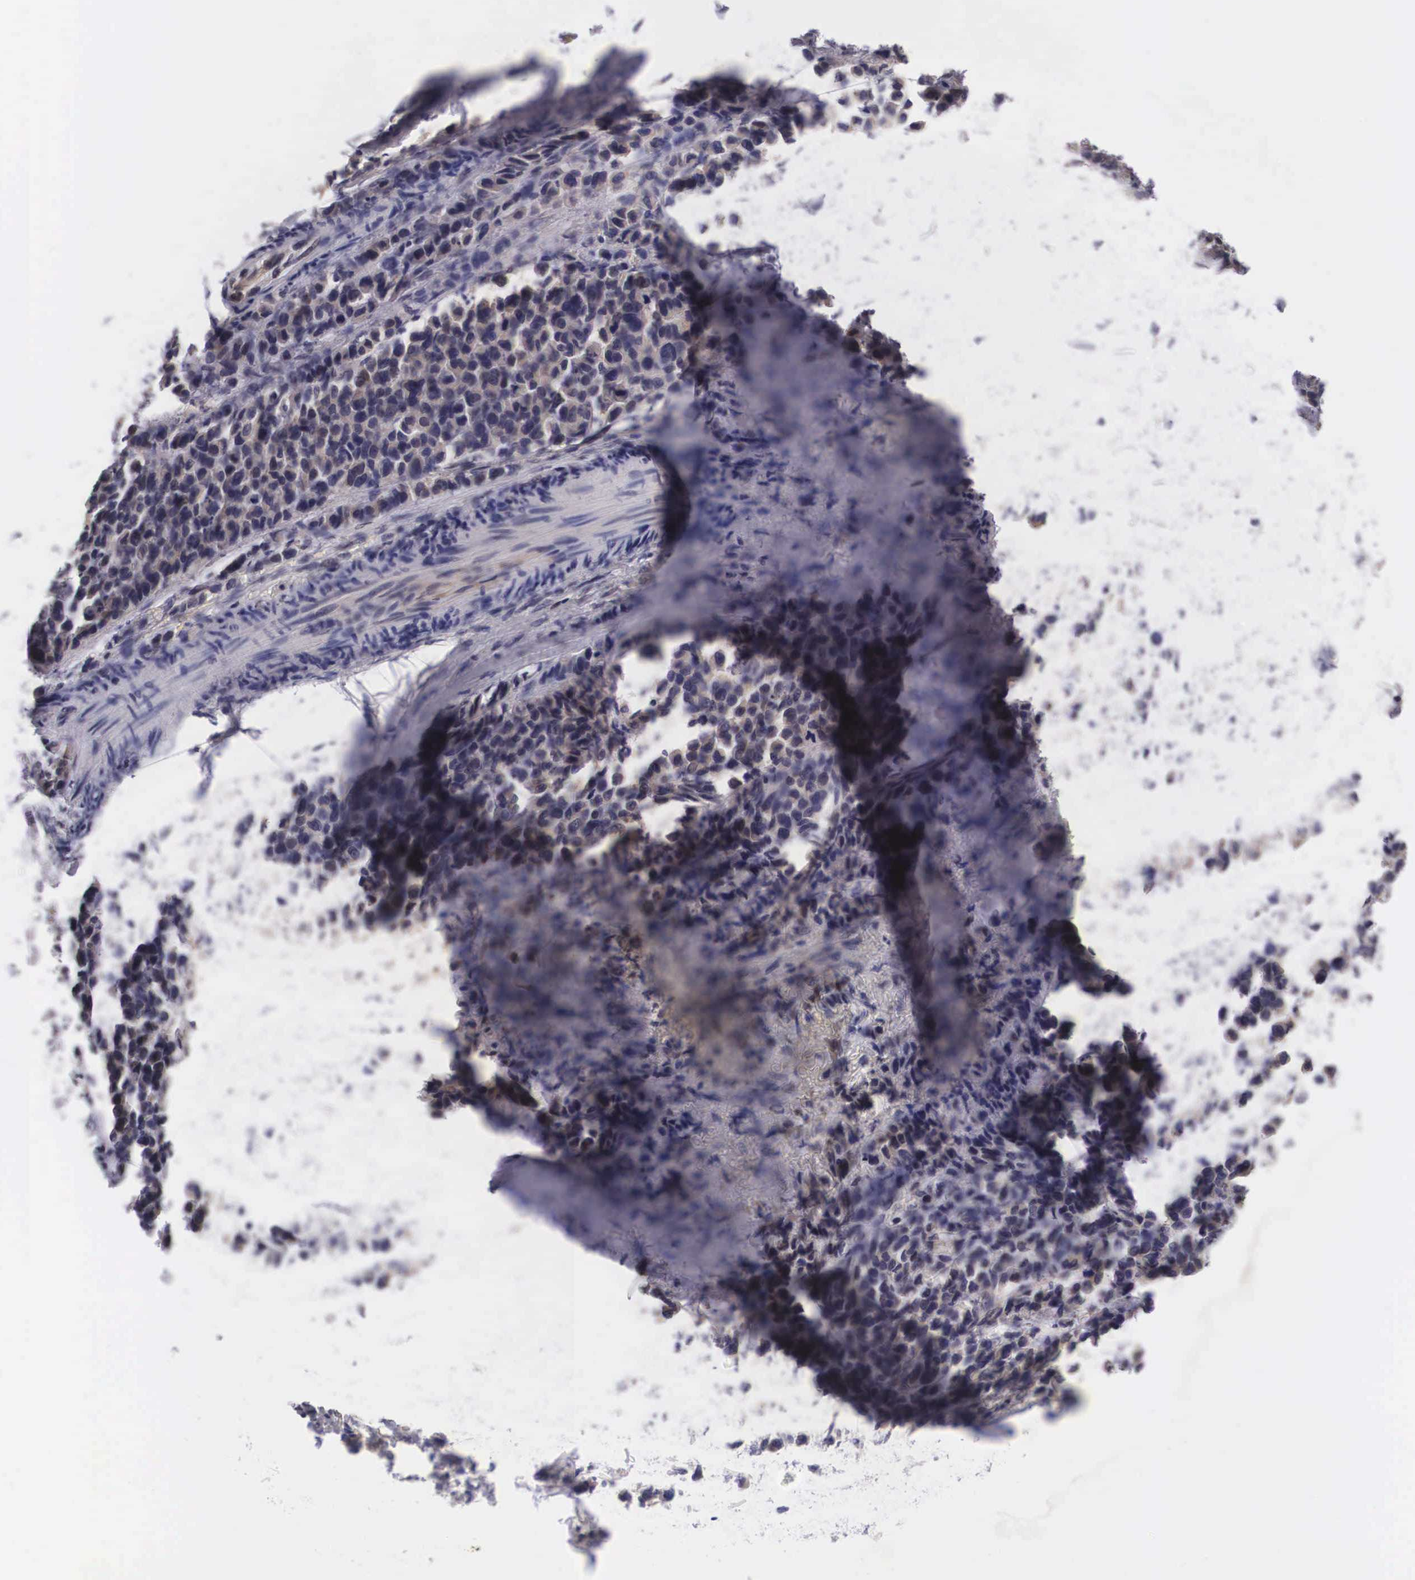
{"staining": {"intensity": "weak", "quantity": "25%-75%", "location": "cytoplasmic/membranous,nuclear"}, "tissue": "stomach cancer", "cell_type": "Tumor cells", "image_type": "cancer", "snomed": [{"axis": "morphology", "description": "Adenocarcinoma, NOS"}, {"axis": "topography", "description": "Stomach, upper"}], "caption": "Stomach adenocarcinoma stained for a protein (brown) demonstrates weak cytoplasmic/membranous and nuclear positive staining in about 25%-75% of tumor cells.", "gene": "OTX2", "patient": {"sex": "male", "age": 71}}